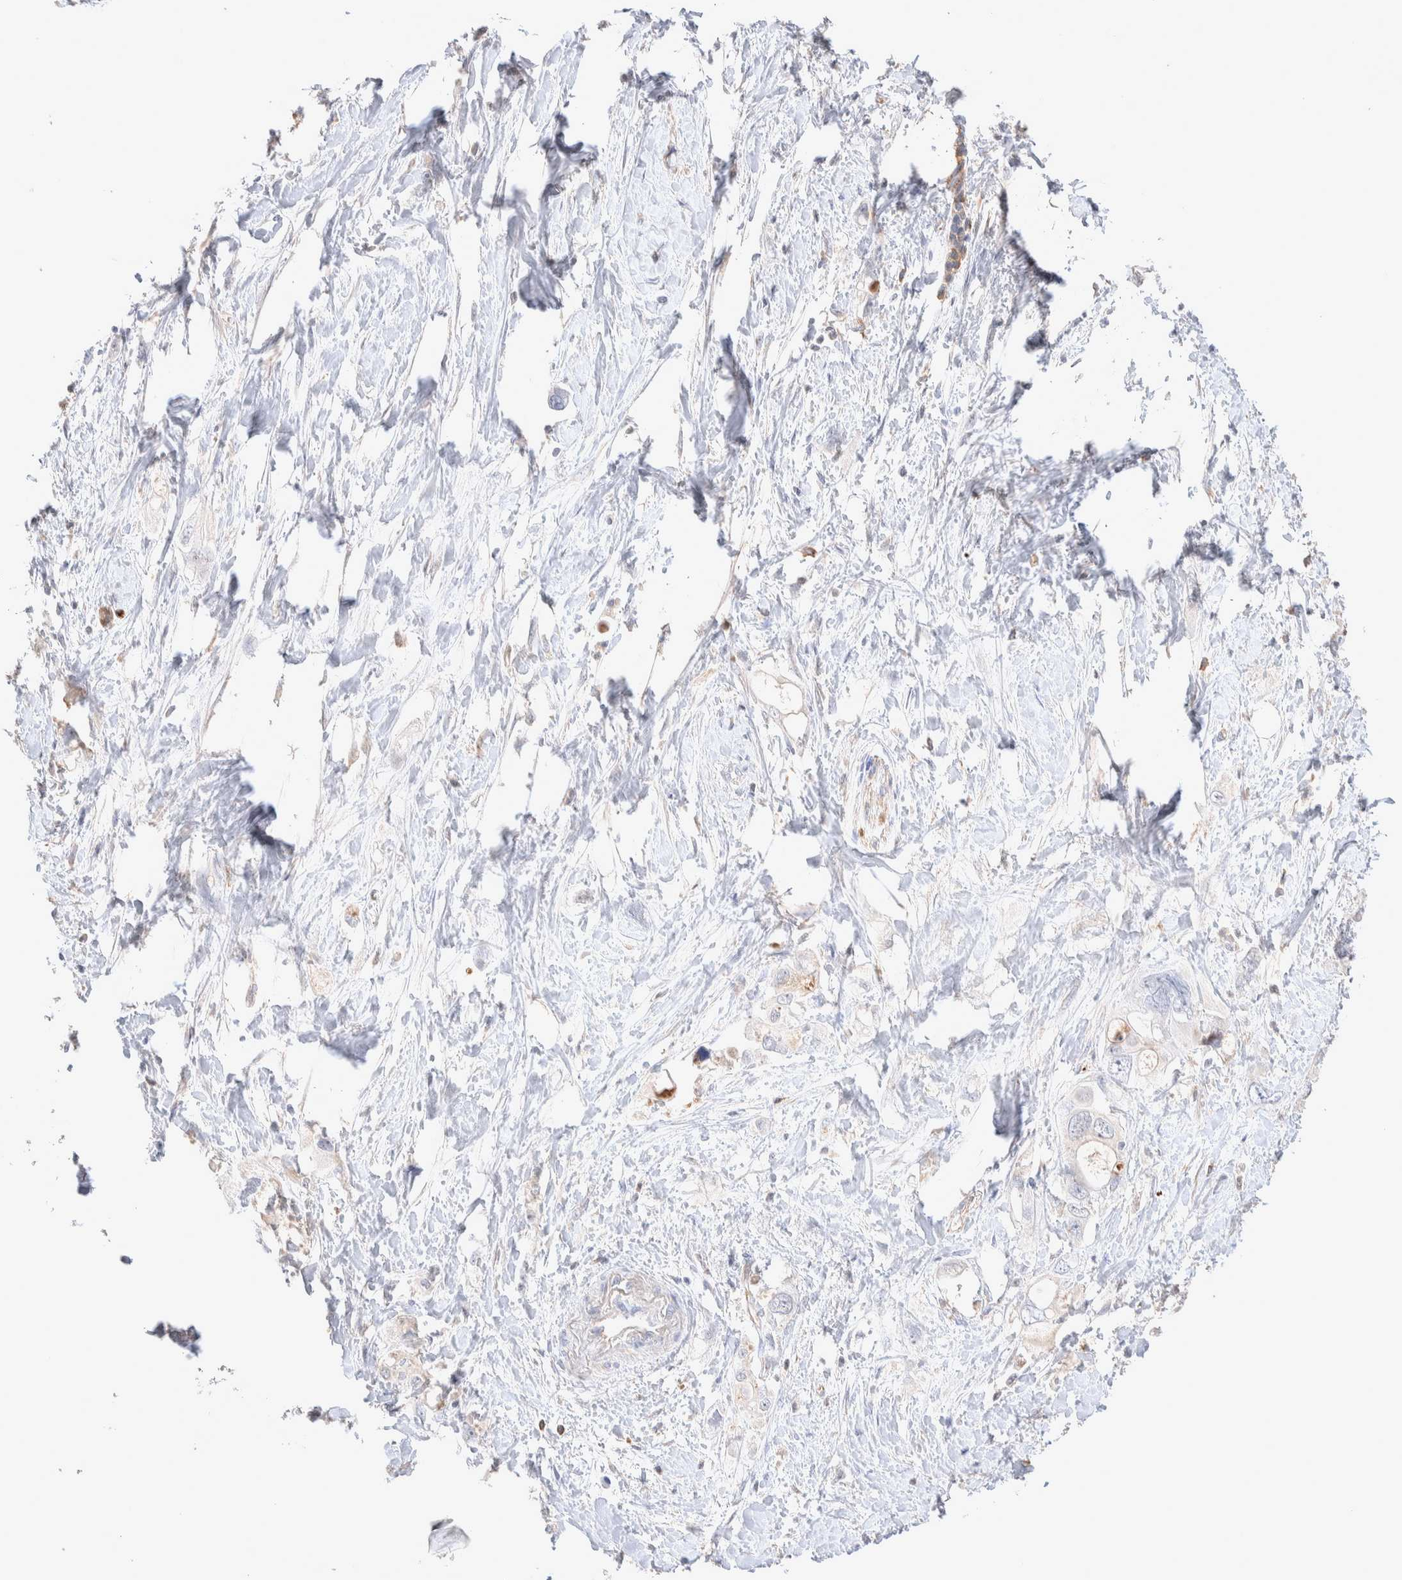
{"staining": {"intensity": "negative", "quantity": "none", "location": "none"}, "tissue": "pancreatic cancer", "cell_type": "Tumor cells", "image_type": "cancer", "snomed": [{"axis": "morphology", "description": "Adenocarcinoma, NOS"}, {"axis": "topography", "description": "Pancreas"}], "caption": "Pancreatic cancer (adenocarcinoma) was stained to show a protein in brown. There is no significant expression in tumor cells.", "gene": "FFAR2", "patient": {"sex": "female", "age": 56}}